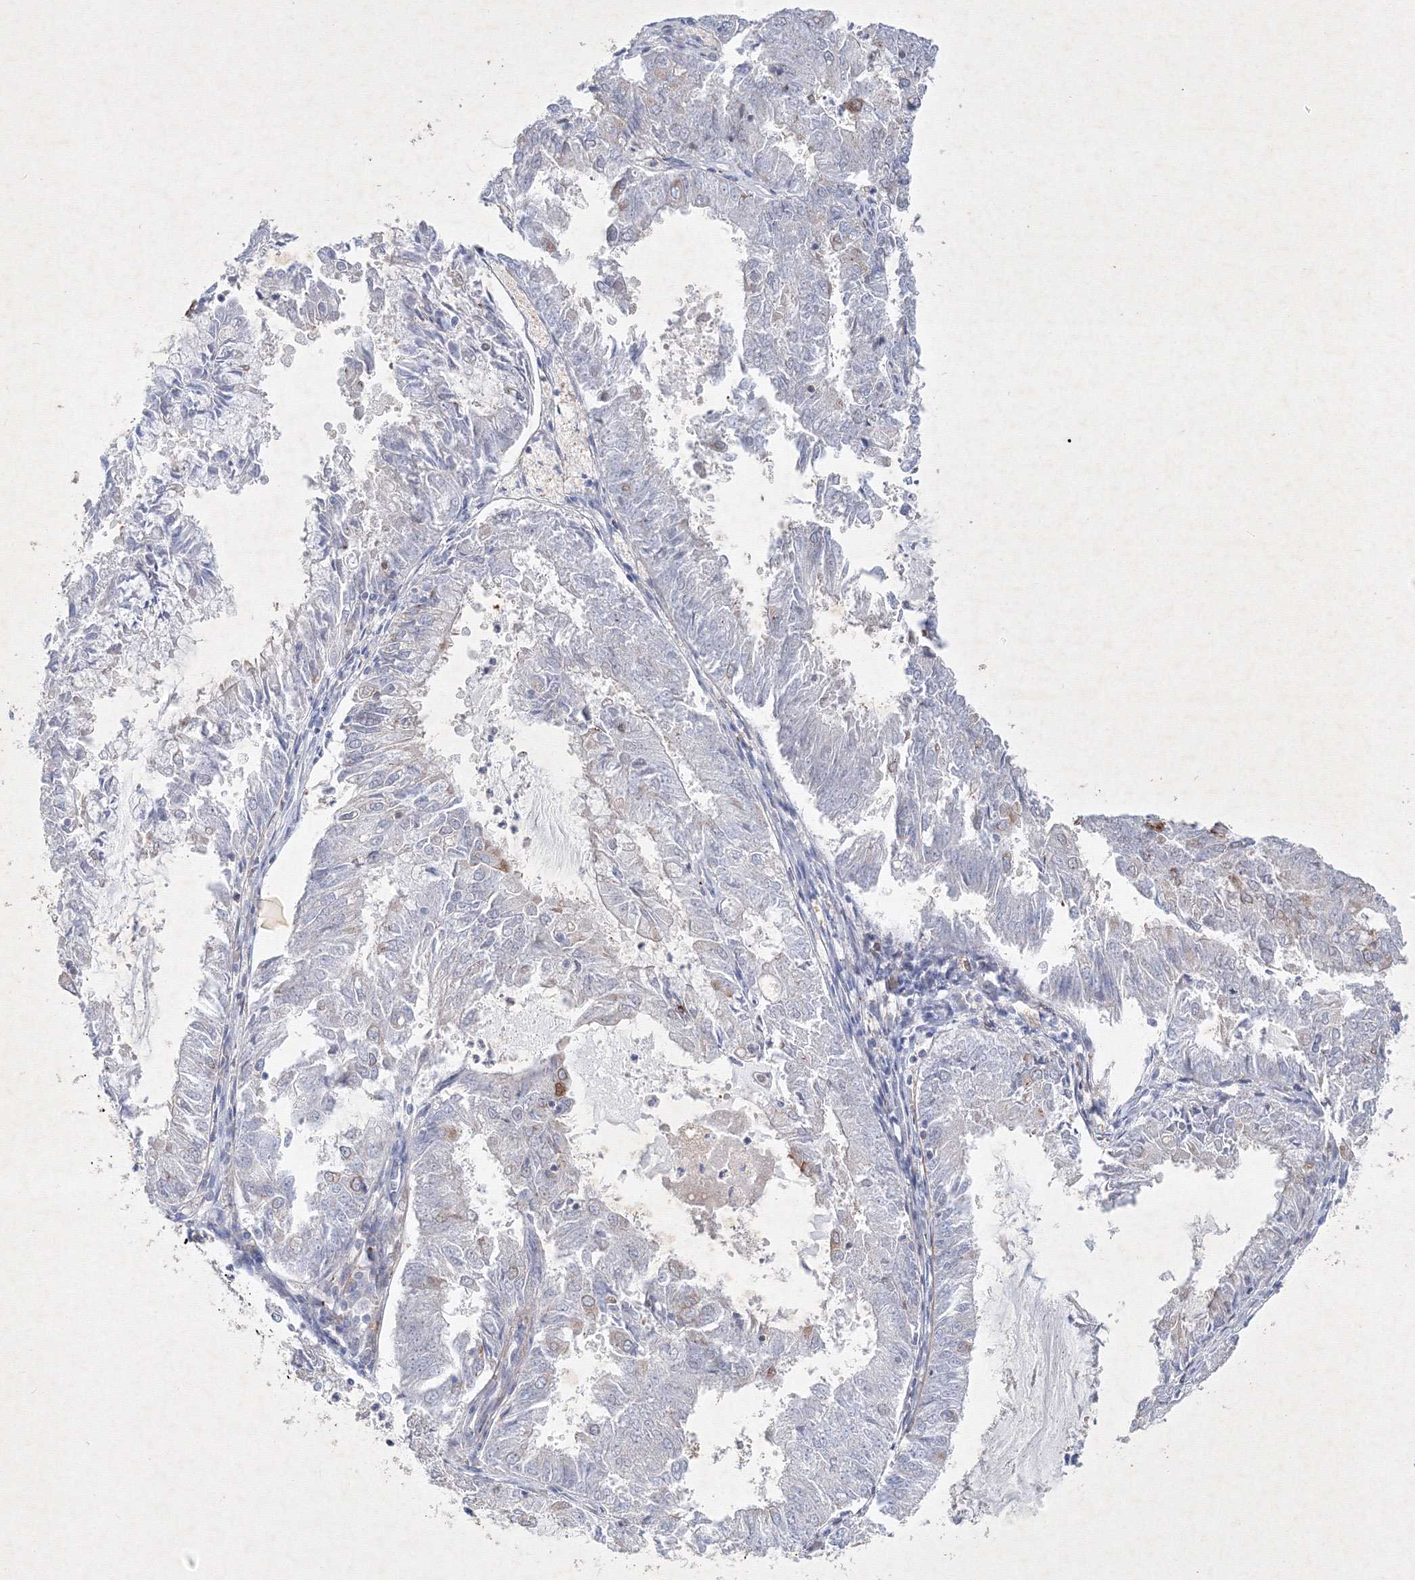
{"staining": {"intensity": "weak", "quantity": "<25%", "location": "cytoplasmic/membranous"}, "tissue": "endometrial cancer", "cell_type": "Tumor cells", "image_type": "cancer", "snomed": [{"axis": "morphology", "description": "Adenocarcinoma, NOS"}, {"axis": "topography", "description": "Endometrium"}], "caption": "Immunohistochemical staining of endometrial cancer (adenocarcinoma) exhibits no significant staining in tumor cells.", "gene": "CXXC4", "patient": {"sex": "female", "age": 57}}